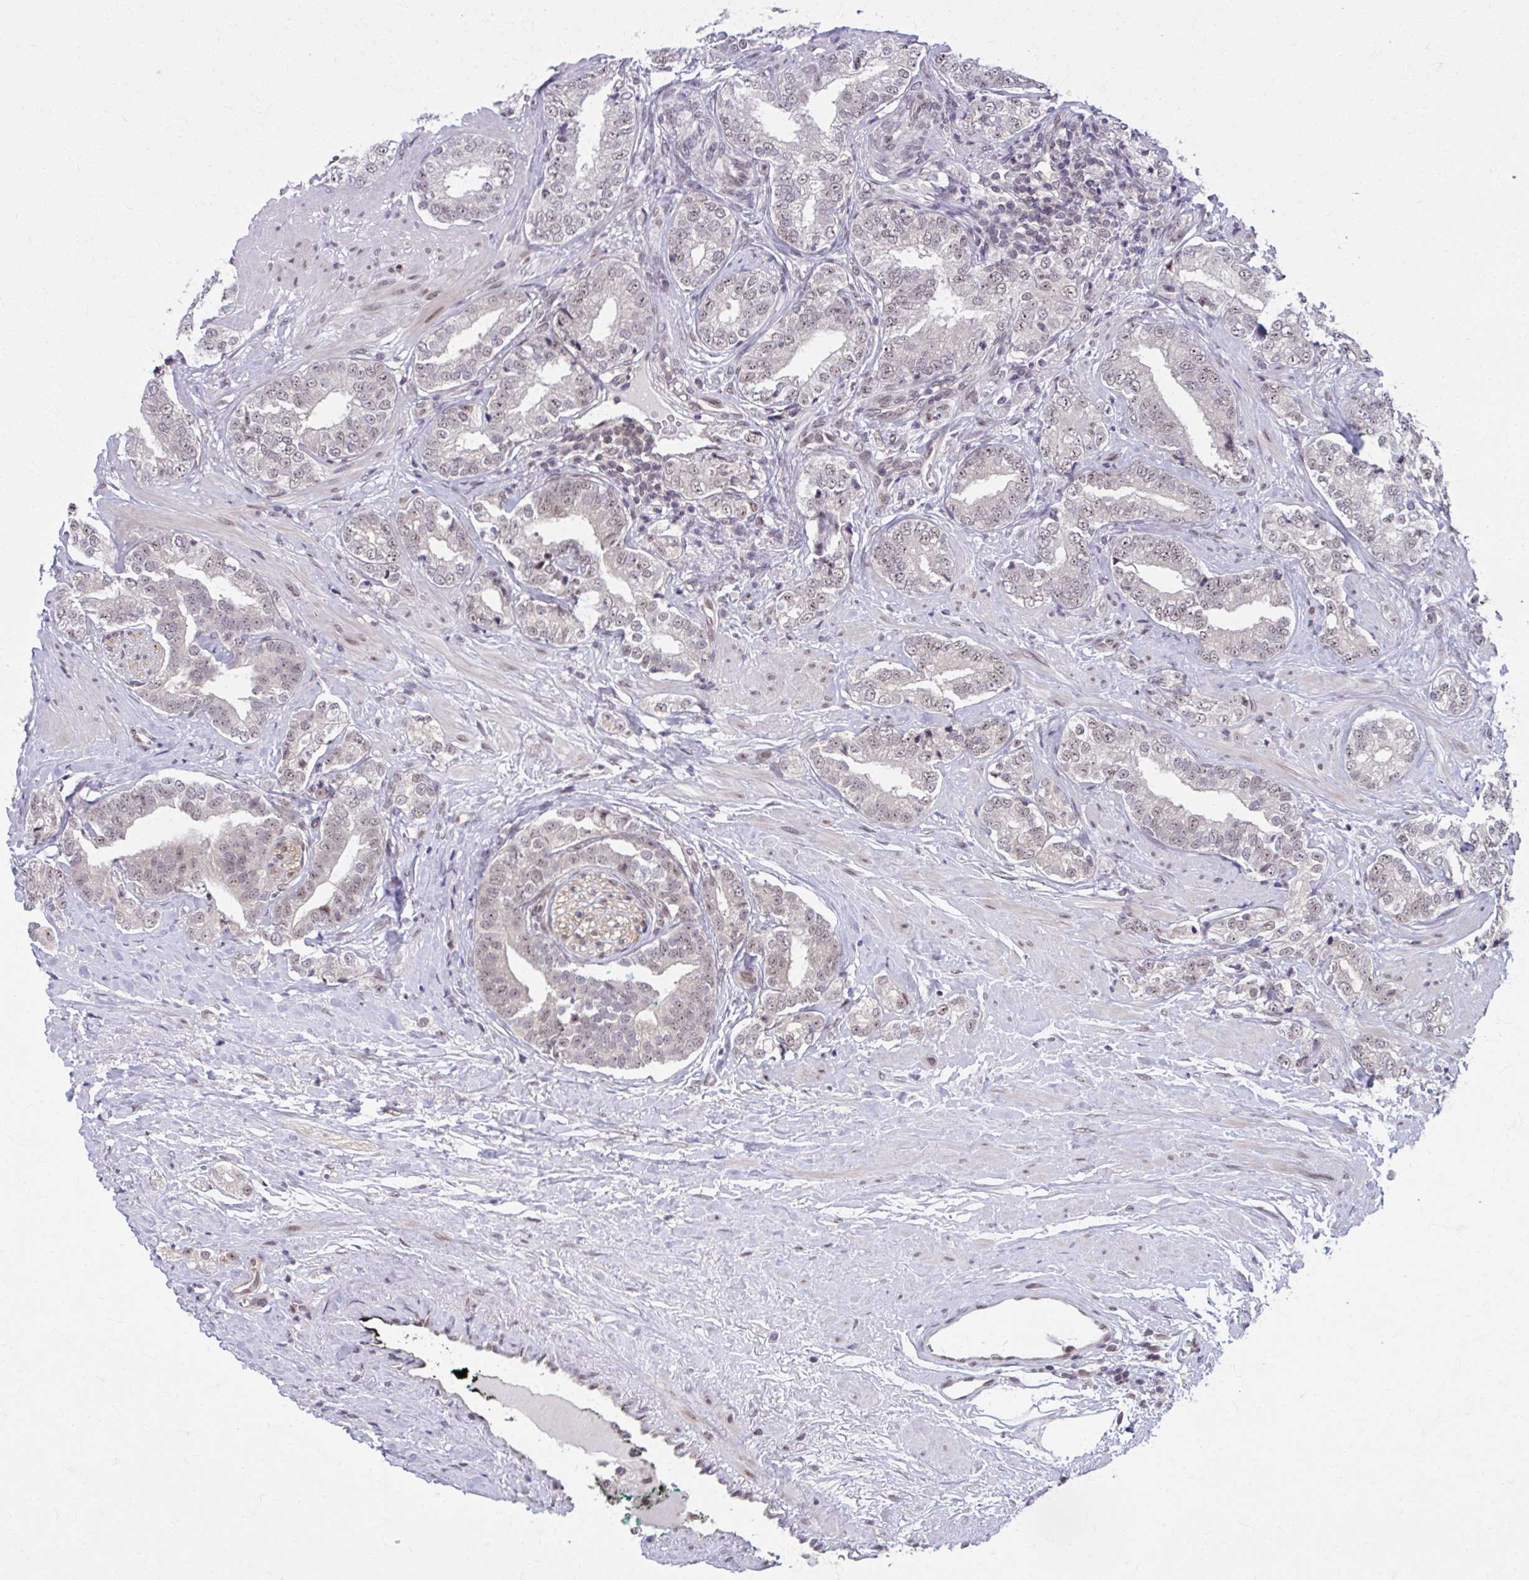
{"staining": {"intensity": "weak", "quantity": "<25%", "location": "nuclear"}, "tissue": "prostate cancer", "cell_type": "Tumor cells", "image_type": "cancer", "snomed": [{"axis": "morphology", "description": "Adenocarcinoma, High grade"}, {"axis": "topography", "description": "Prostate"}], "caption": "Immunohistochemistry micrograph of prostate cancer stained for a protein (brown), which shows no staining in tumor cells.", "gene": "SETBP1", "patient": {"sex": "male", "age": 72}}